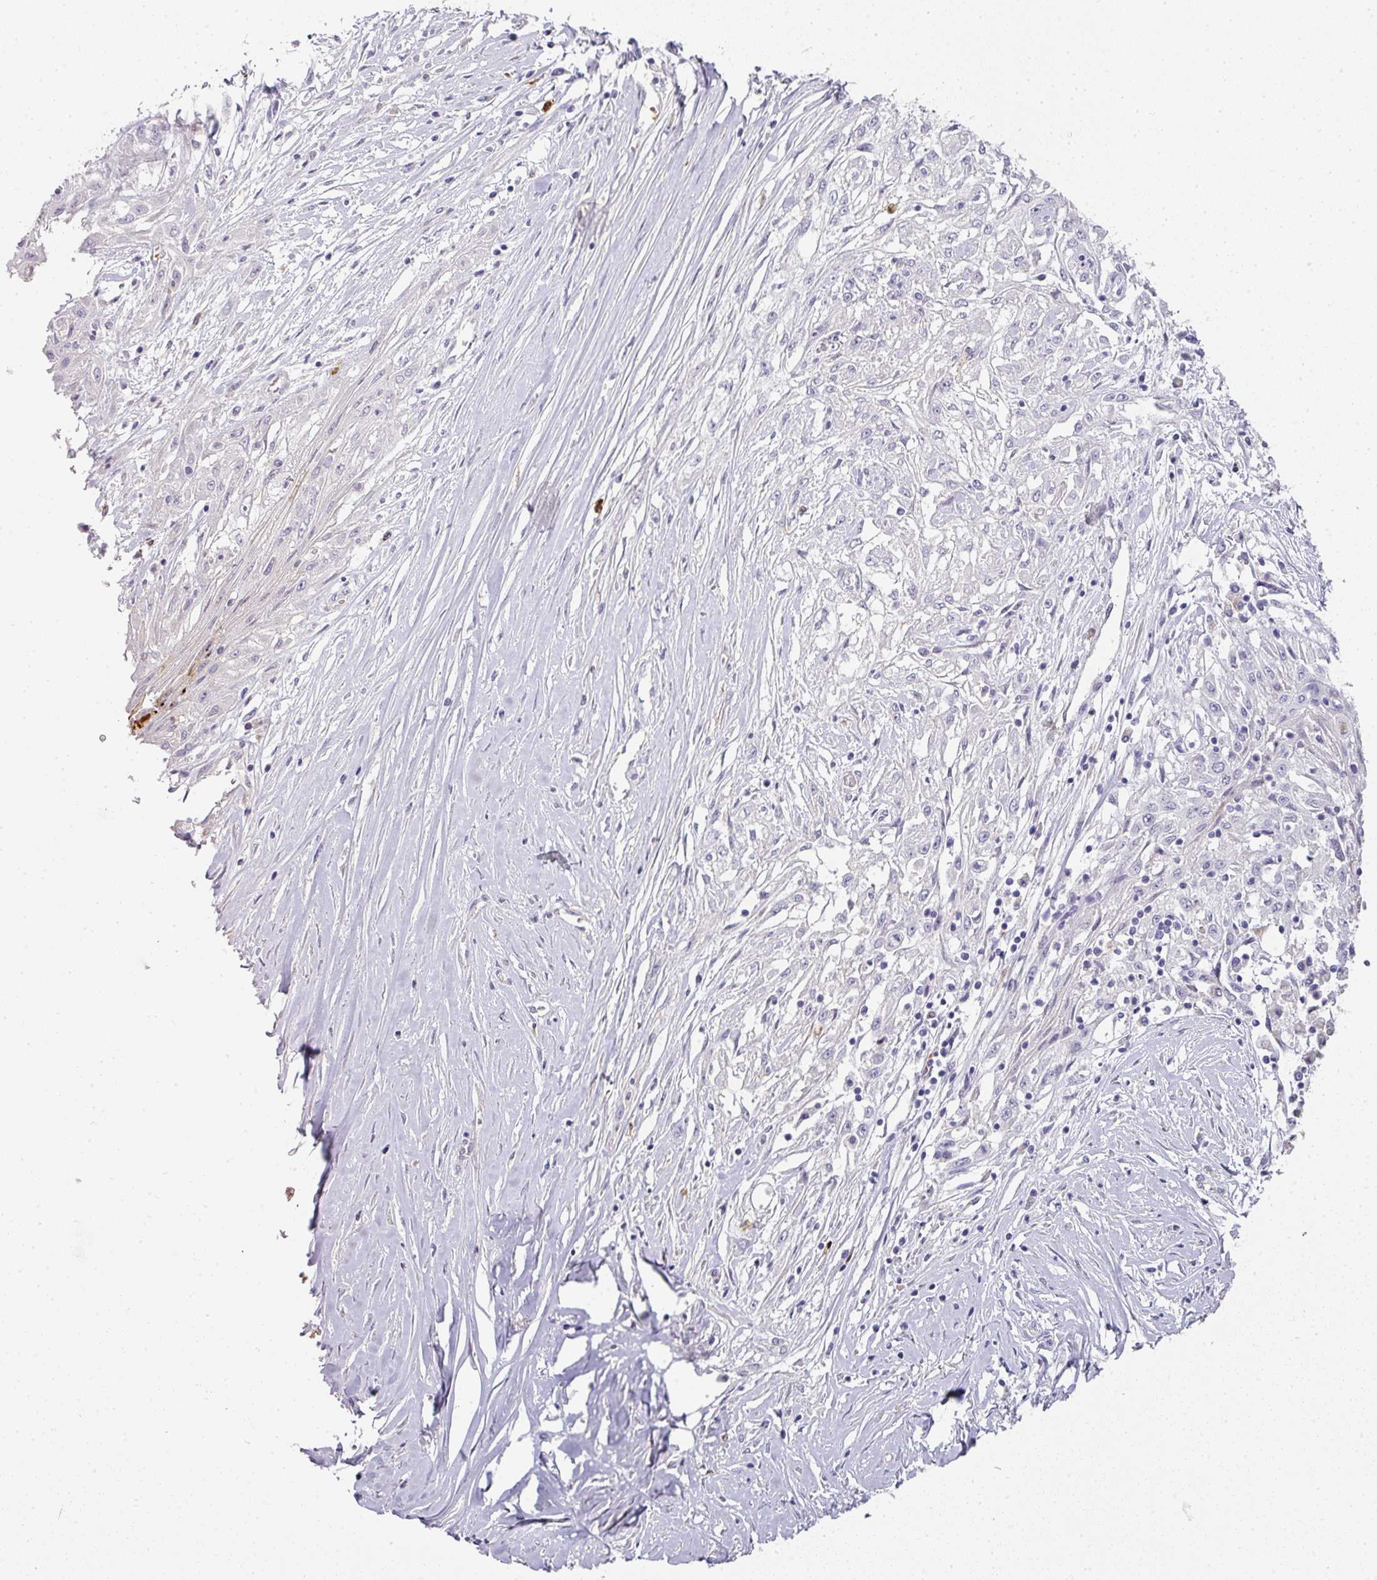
{"staining": {"intensity": "negative", "quantity": "none", "location": "none"}, "tissue": "skin cancer", "cell_type": "Tumor cells", "image_type": "cancer", "snomed": [{"axis": "morphology", "description": "Squamous cell carcinoma, NOS"}, {"axis": "morphology", "description": "Squamous cell carcinoma, metastatic, NOS"}, {"axis": "topography", "description": "Skin"}, {"axis": "topography", "description": "Lymph node"}], "caption": "Immunohistochemistry image of human squamous cell carcinoma (skin) stained for a protein (brown), which displays no positivity in tumor cells.", "gene": "HHEX", "patient": {"sex": "male", "age": 75}}